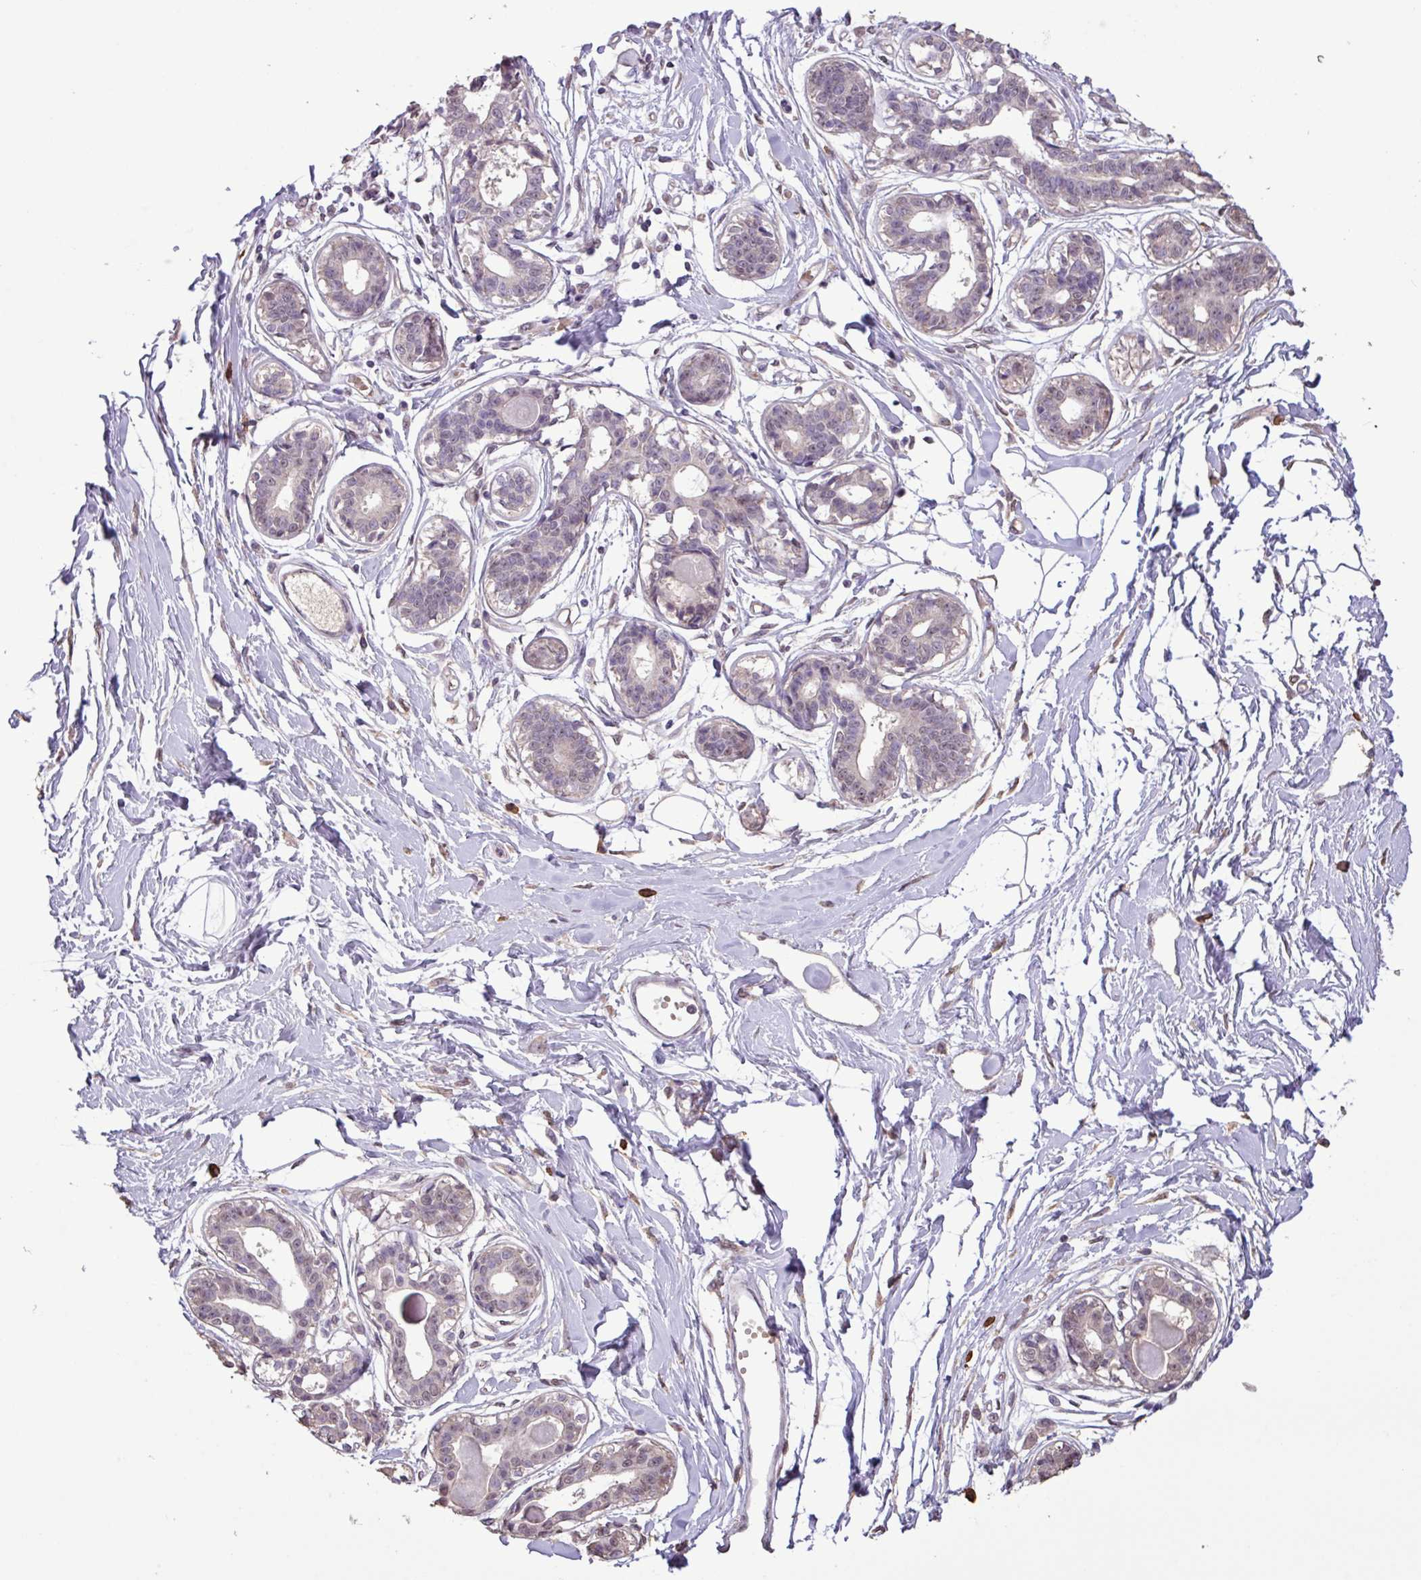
{"staining": {"intensity": "negative", "quantity": "none", "location": "none"}, "tissue": "breast", "cell_type": "Adipocytes", "image_type": "normal", "snomed": [{"axis": "morphology", "description": "Normal tissue, NOS"}, {"axis": "topography", "description": "Breast"}], "caption": "Immunohistochemistry micrograph of normal human breast stained for a protein (brown), which shows no positivity in adipocytes.", "gene": "L3MBTL3", "patient": {"sex": "female", "age": 45}}